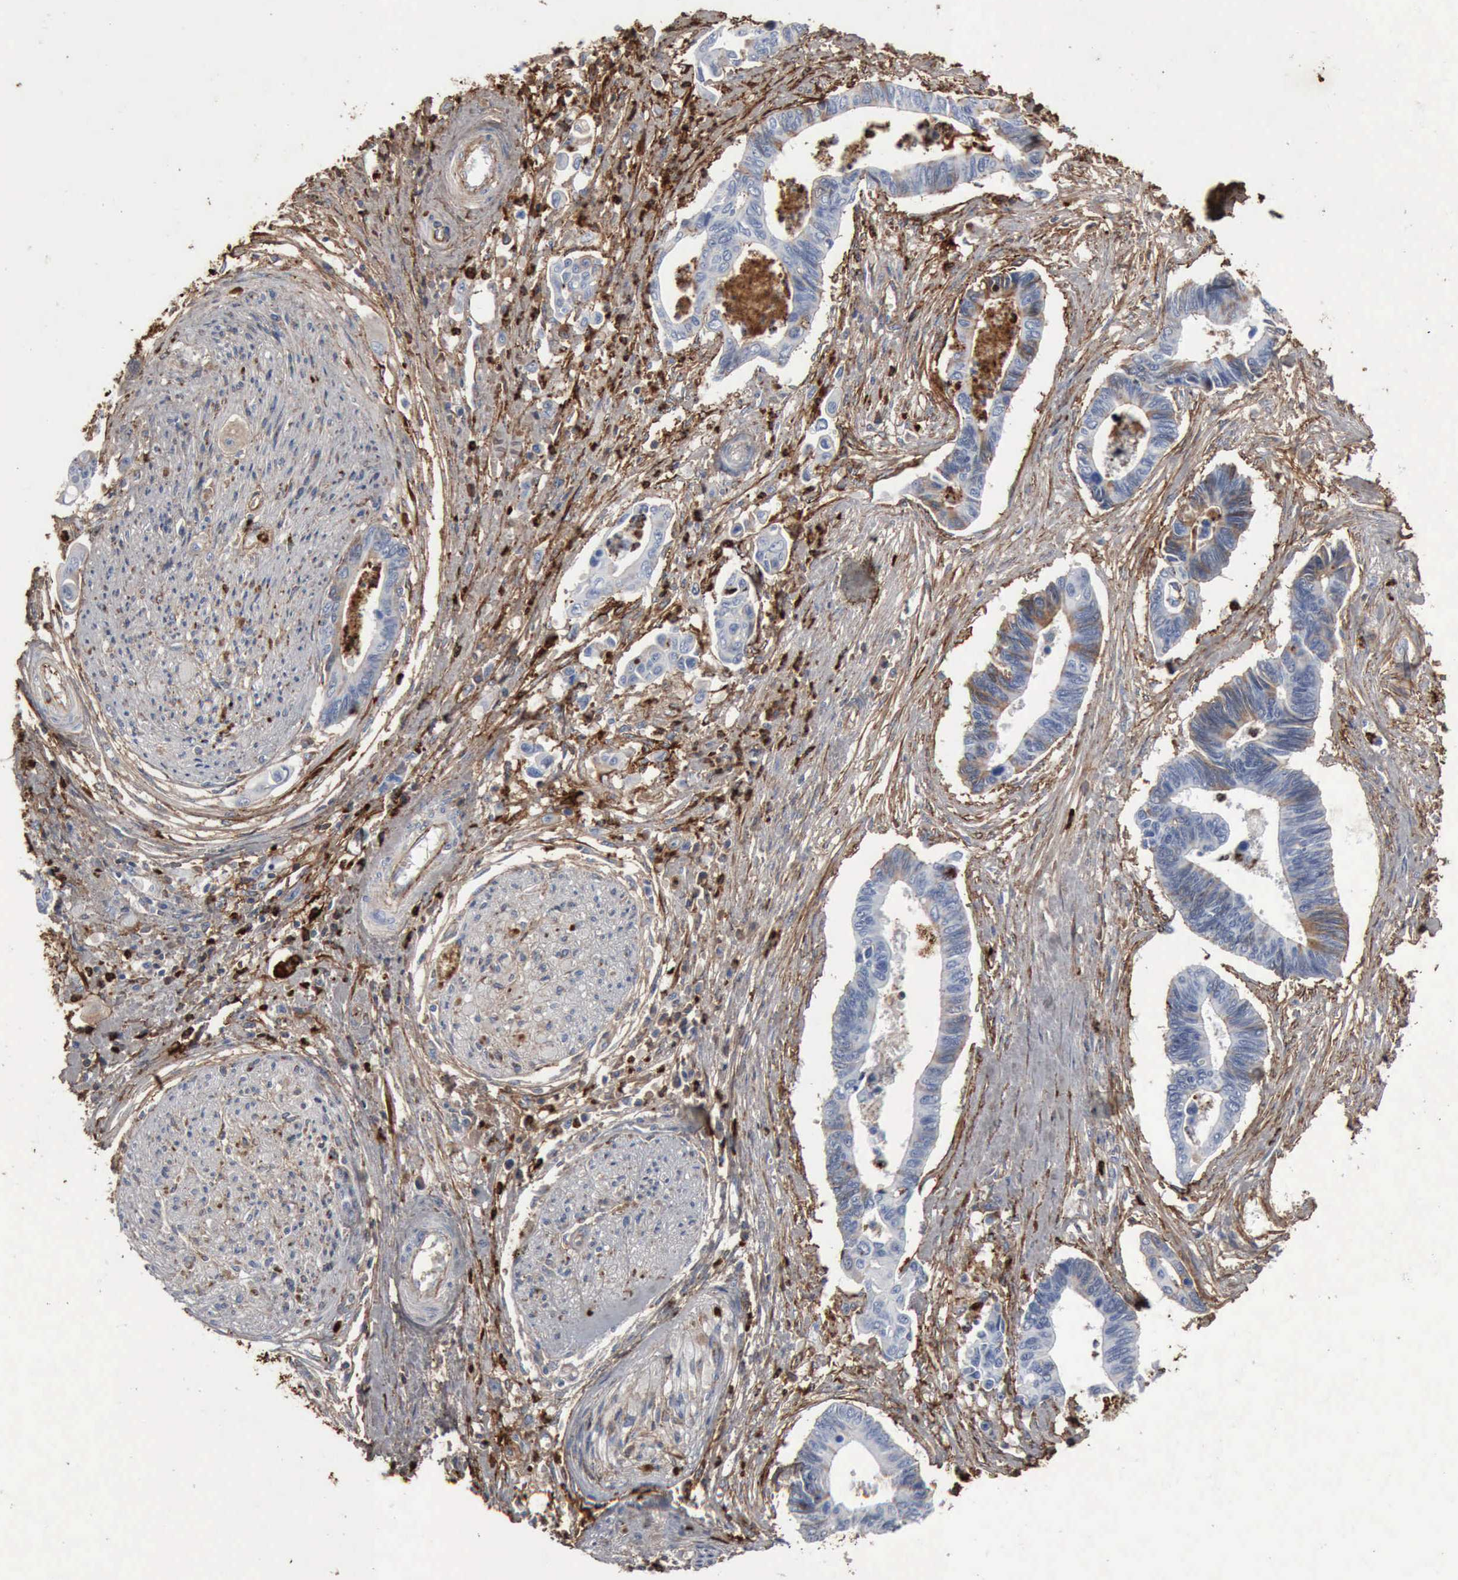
{"staining": {"intensity": "weak", "quantity": "<25%", "location": "cytoplasmic/membranous"}, "tissue": "pancreatic cancer", "cell_type": "Tumor cells", "image_type": "cancer", "snomed": [{"axis": "morphology", "description": "Adenocarcinoma, NOS"}, {"axis": "topography", "description": "Pancreas"}], "caption": "A high-resolution image shows immunohistochemistry staining of pancreatic cancer (adenocarcinoma), which demonstrates no significant positivity in tumor cells.", "gene": "FN1", "patient": {"sex": "female", "age": 70}}